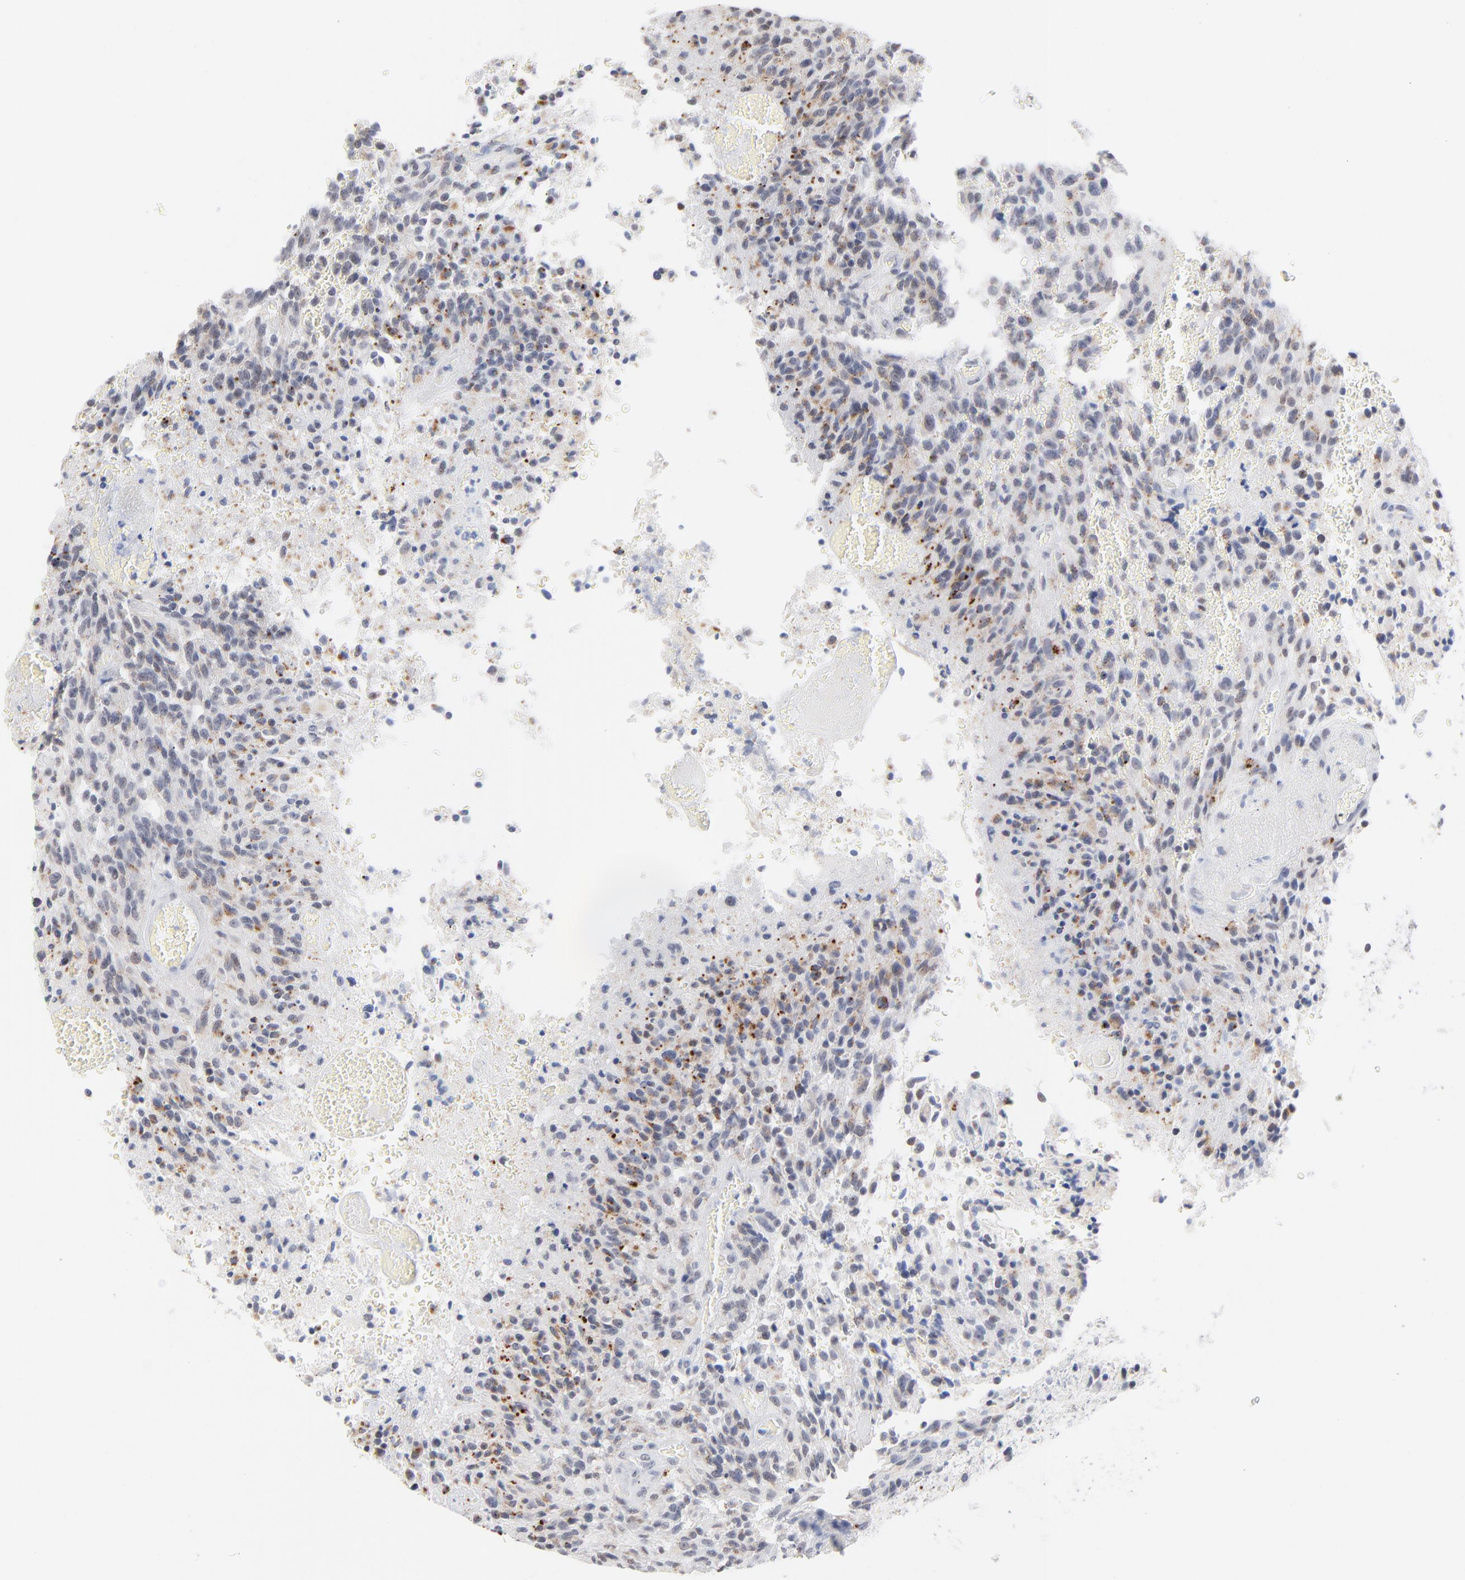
{"staining": {"intensity": "moderate", "quantity": "<25%", "location": "cytoplasmic/membranous"}, "tissue": "glioma", "cell_type": "Tumor cells", "image_type": "cancer", "snomed": [{"axis": "morphology", "description": "Normal tissue, NOS"}, {"axis": "morphology", "description": "Glioma, malignant, High grade"}, {"axis": "topography", "description": "Cerebral cortex"}], "caption": "Human glioma stained for a protein (brown) shows moderate cytoplasmic/membranous positive expression in about <25% of tumor cells.", "gene": "LTBP2", "patient": {"sex": "male", "age": 56}}